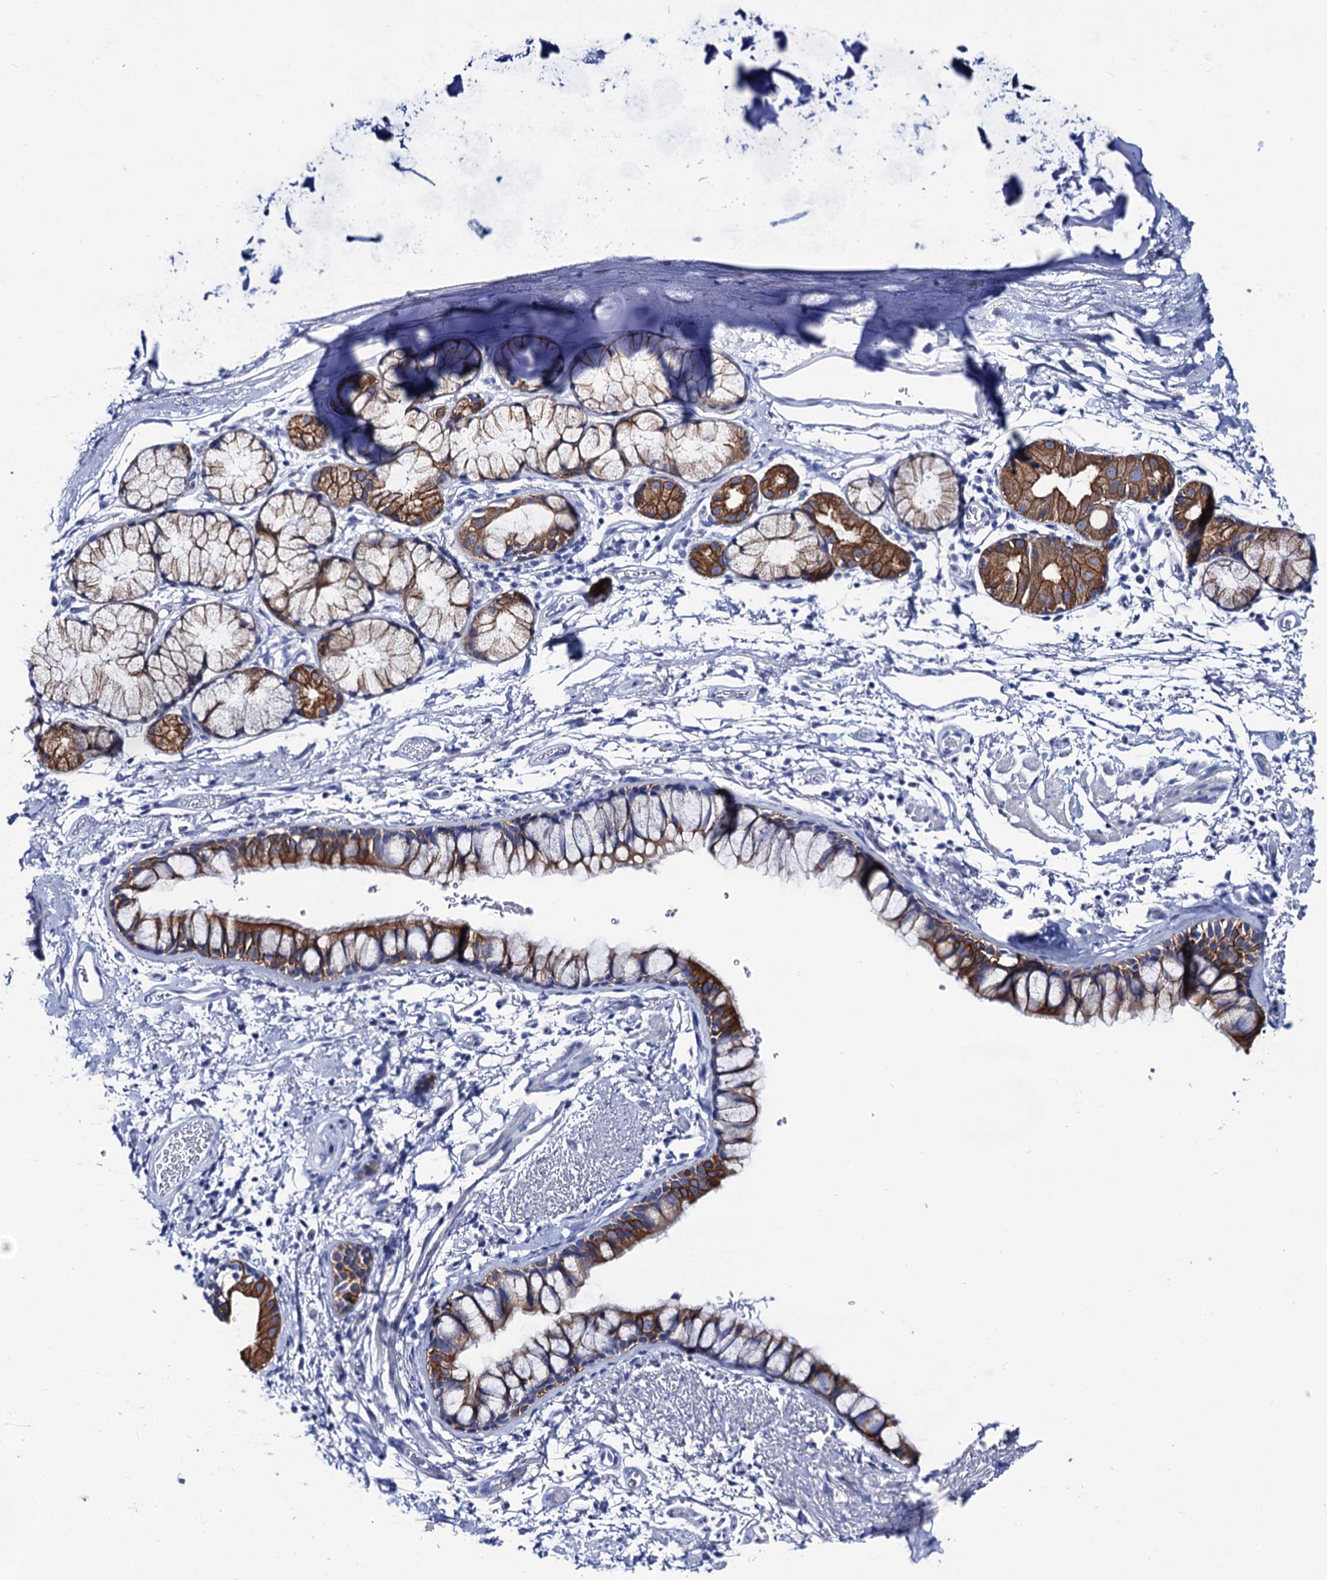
{"staining": {"intensity": "moderate", "quantity": ">75%", "location": "cytoplasmic/membranous"}, "tissue": "bronchus", "cell_type": "Respiratory epithelial cells", "image_type": "normal", "snomed": [{"axis": "morphology", "description": "Normal tissue, NOS"}, {"axis": "topography", "description": "Bronchus"}], "caption": "Immunohistochemical staining of benign human bronchus displays >75% levels of moderate cytoplasmic/membranous protein staining in about >75% of respiratory epithelial cells. (Stains: DAB (3,3'-diaminobenzidine) in brown, nuclei in blue, Microscopy: brightfield microscopy at high magnification).", "gene": "RAB3IP", "patient": {"sex": "male", "age": 65}}